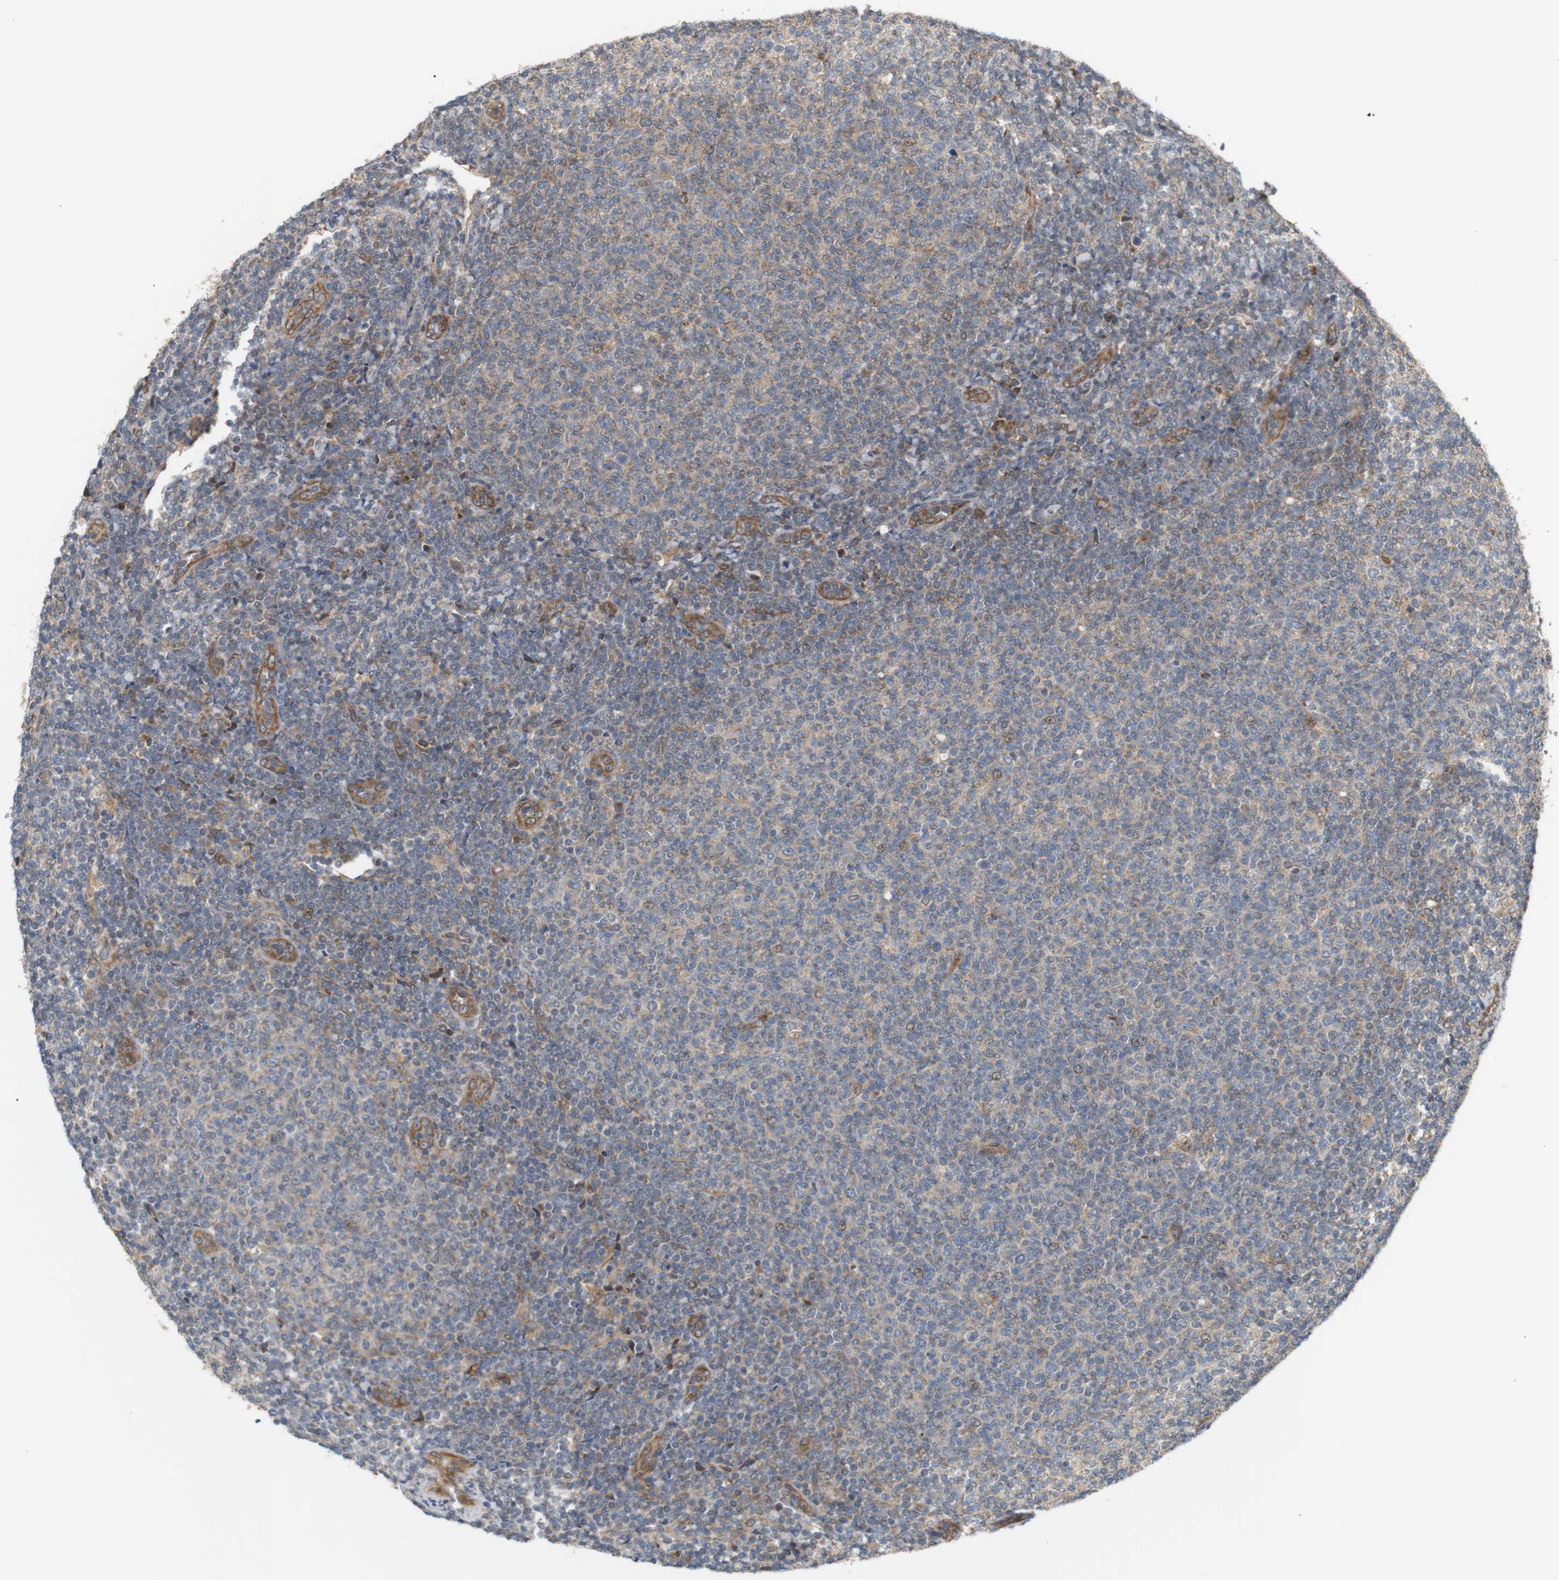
{"staining": {"intensity": "moderate", "quantity": "25%-75%", "location": "cytoplasmic/membranous"}, "tissue": "lymphoma", "cell_type": "Tumor cells", "image_type": "cancer", "snomed": [{"axis": "morphology", "description": "Malignant lymphoma, non-Hodgkin's type, Low grade"}, {"axis": "topography", "description": "Lymph node"}], "caption": "The image reveals a brown stain indicating the presence of a protein in the cytoplasmic/membranous of tumor cells in lymphoma. (DAB IHC with brightfield microscopy, high magnification).", "gene": "RPTOR", "patient": {"sex": "male", "age": 66}}